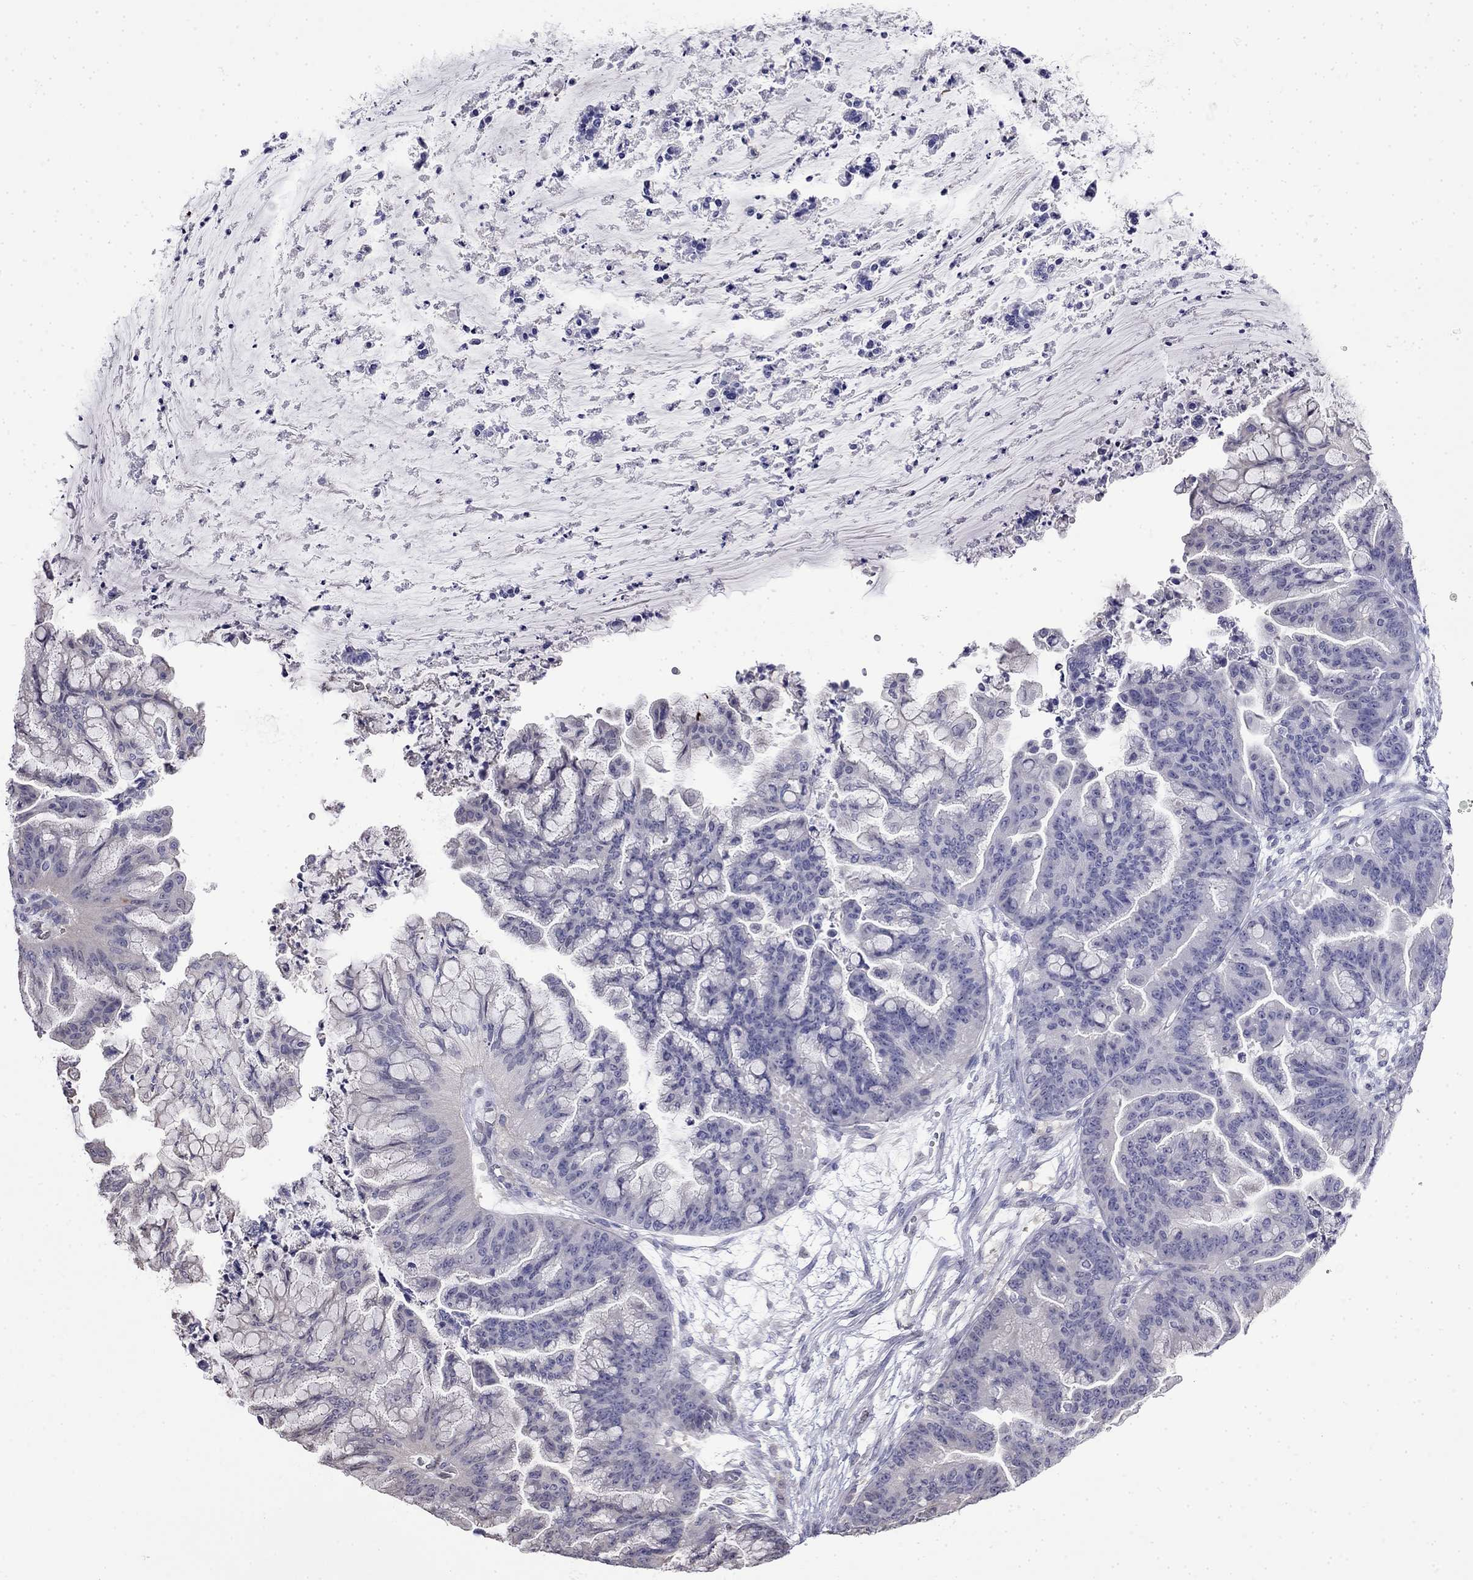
{"staining": {"intensity": "negative", "quantity": "none", "location": "none"}, "tissue": "ovarian cancer", "cell_type": "Tumor cells", "image_type": "cancer", "snomed": [{"axis": "morphology", "description": "Cystadenocarcinoma, mucinous, NOS"}, {"axis": "topography", "description": "Ovary"}], "caption": "Immunohistochemistry image of ovarian cancer (mucinous cystadenocarcinoma) stained for a protein (brown), which demonstrates no expression in tumor cells.", "gene": "GUCA1B", "patient": {"sex": "female", "age": 67}}